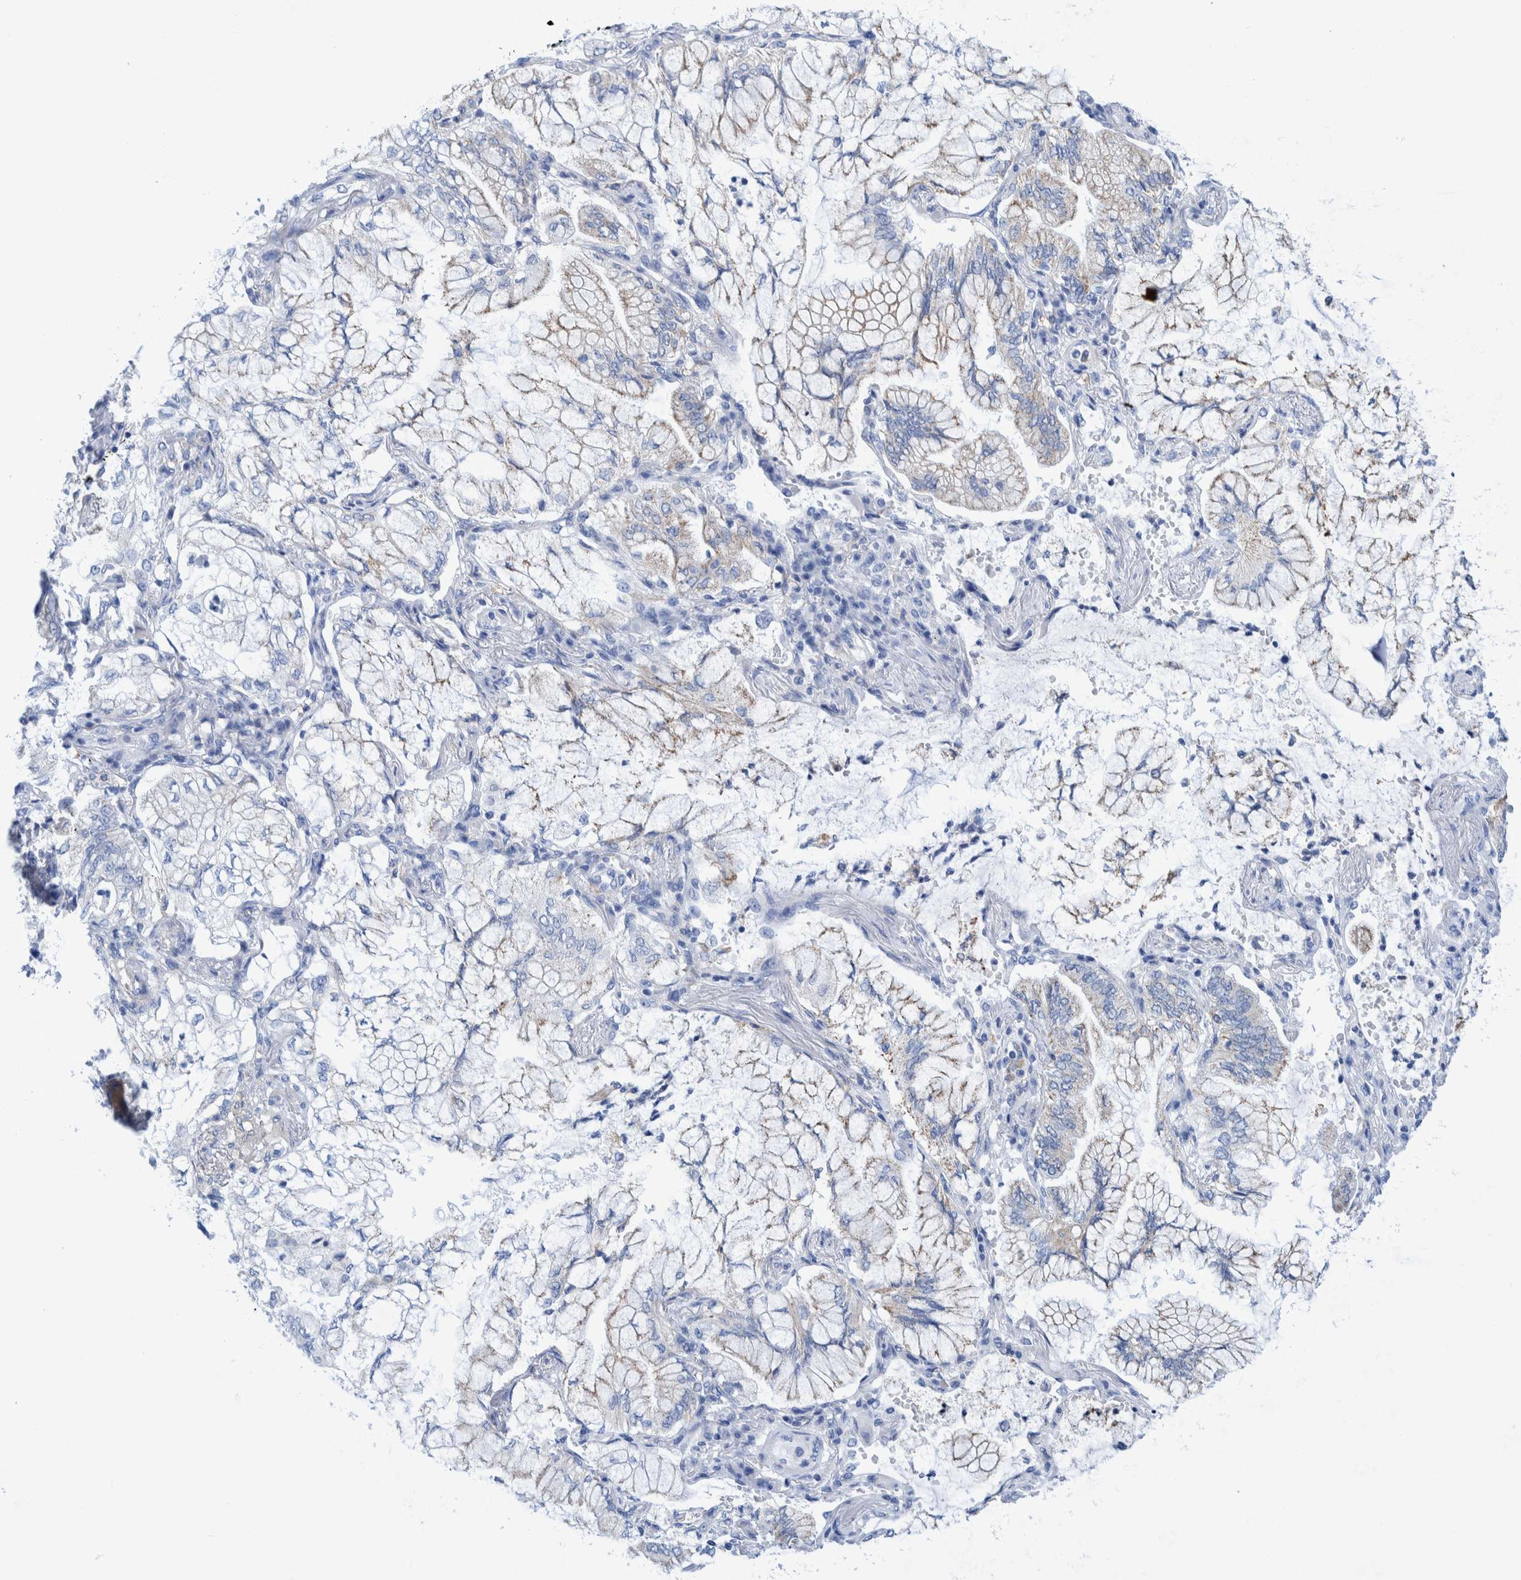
{"staining": {"intensity": "negative", "quantity": "none", "location": "none"}, "tissue": "lung cancer", "cell_type": "Tumor cells", "image_type": "cancer", "snomed": [{"axis": "morphology", "description": "Adenocarcinoma, NOS"}, {"axis": "topography", "description": "Lung"}], "caption": "Immunohistochemistry of human lung cancer demonstrates no positivity in tumor cells.", "gene": "KRT14", "patient": {"sex": "female", "age": 70}}